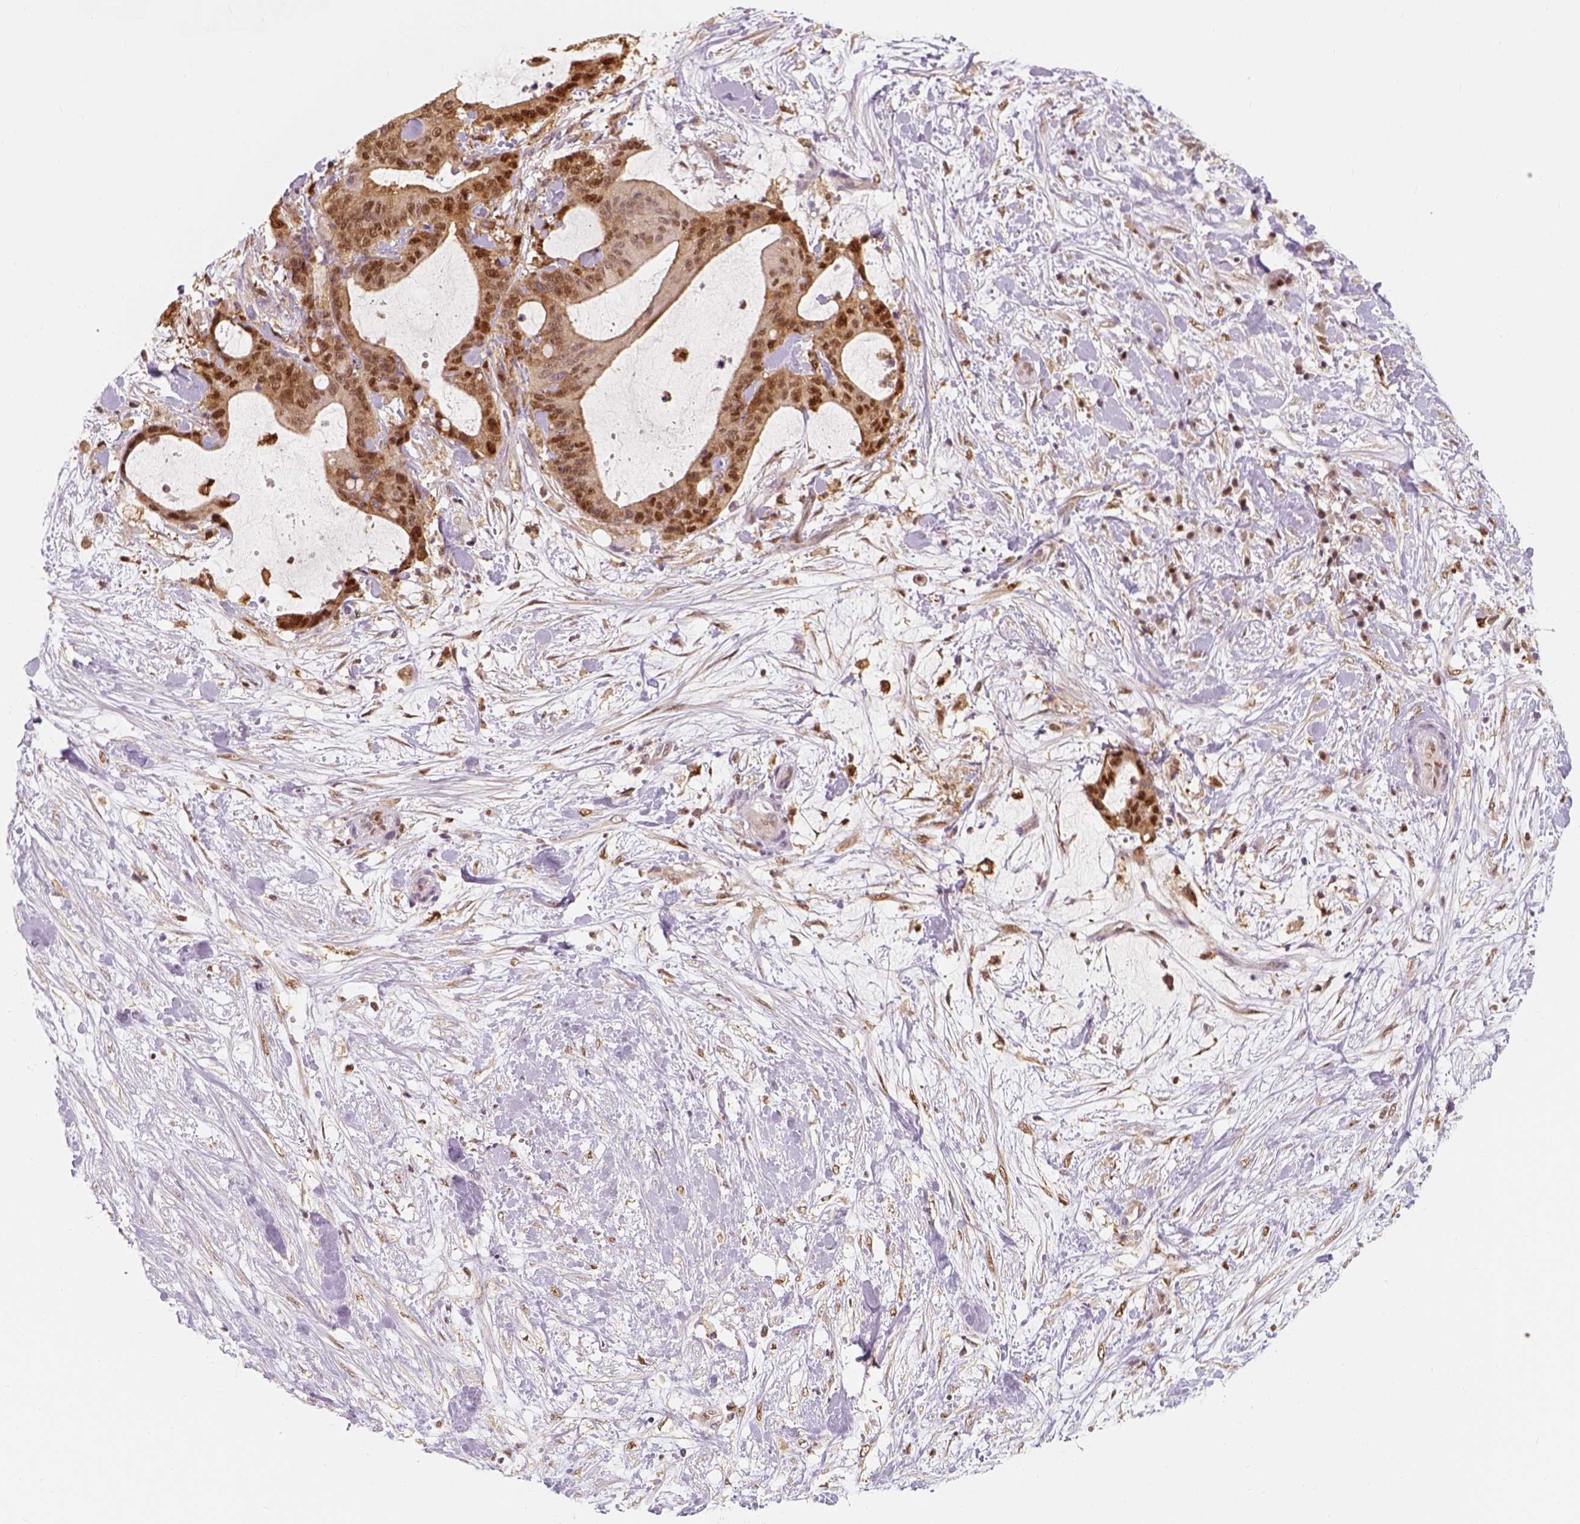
{"staining": {"intensity": "moderate", "quantity": ">75%", "location": "cytoplasmic/membranous,nuclear"}, "tissue": "liver cancer", "cell_type": "Tumor cells", "image_type": "cancer", "snomed": [{"axis": "morphology", "description": "Cholangiocarcinoma"}, {"axis": "topography", "description": "Liver"}], "caption": "Human cholangiocarcinoma (liver) stained for a protein (brown) exhibits moderate cytoplasmic/membranous and nuclear positive positivity in about >75% of tumor cells.", "gene": "SQSTM1", "patient": {"sex": "female", "age": 73}}